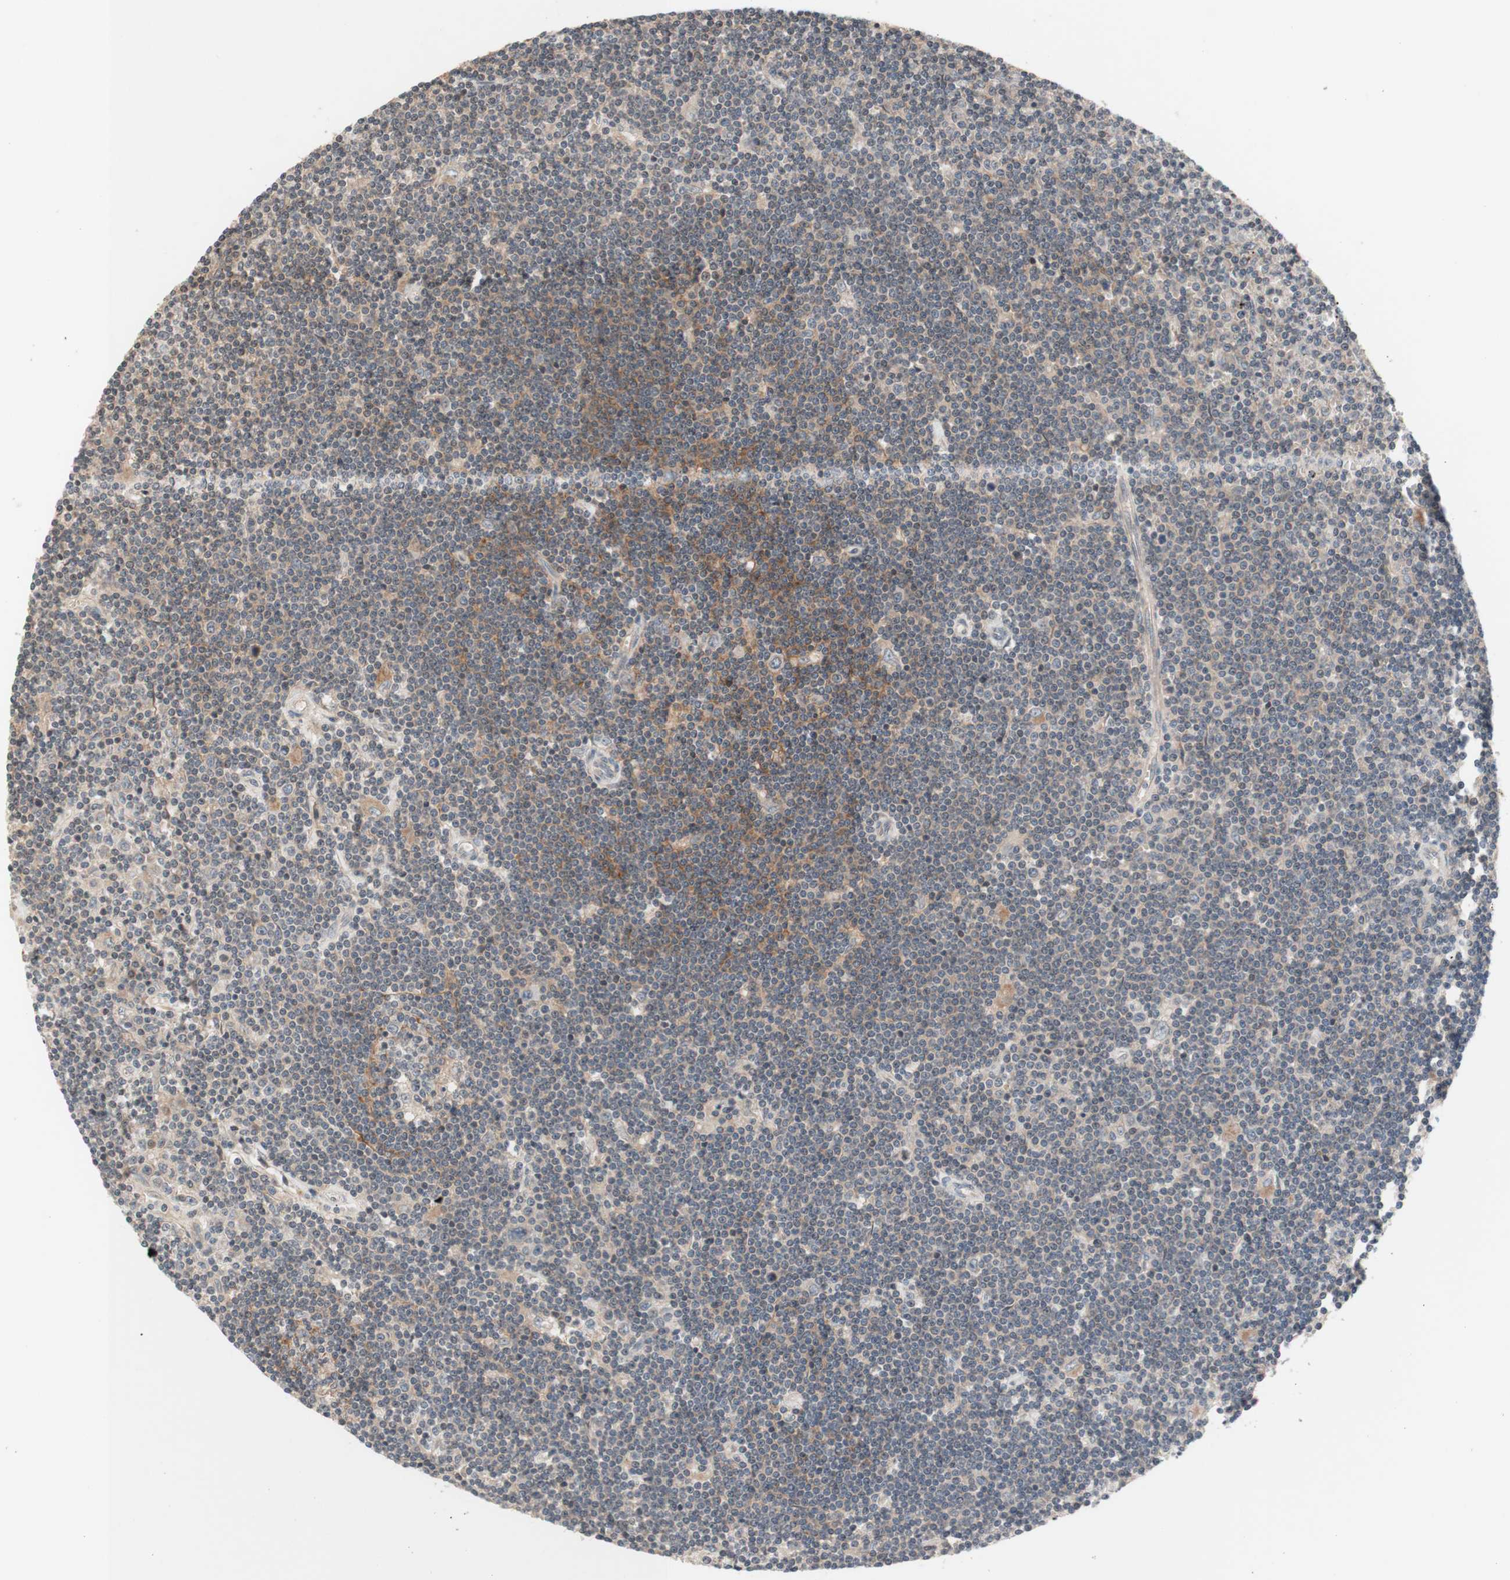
{"staining": {"intensity": "weak", "quantity": "<25%", "location": "cytoplasmic/membranous"}, "tissue": "lymphoma", "cell_type": "Tumor cells", "image_type": "cancer", "snomed": [{"axis": "morphology", "description": "Malignant lymphoma, non-Hodgkin's type, Low grade"}, {"axis": "topography", "description": "Spleen"}], "caption": "Immunohistochemistry (IHC) micrograph of human lymphoma stained for a protein (brown), which shows no positivity in tumor cells.", "gene": "CD55", "patient": {"sex": "male", "age": 76}}